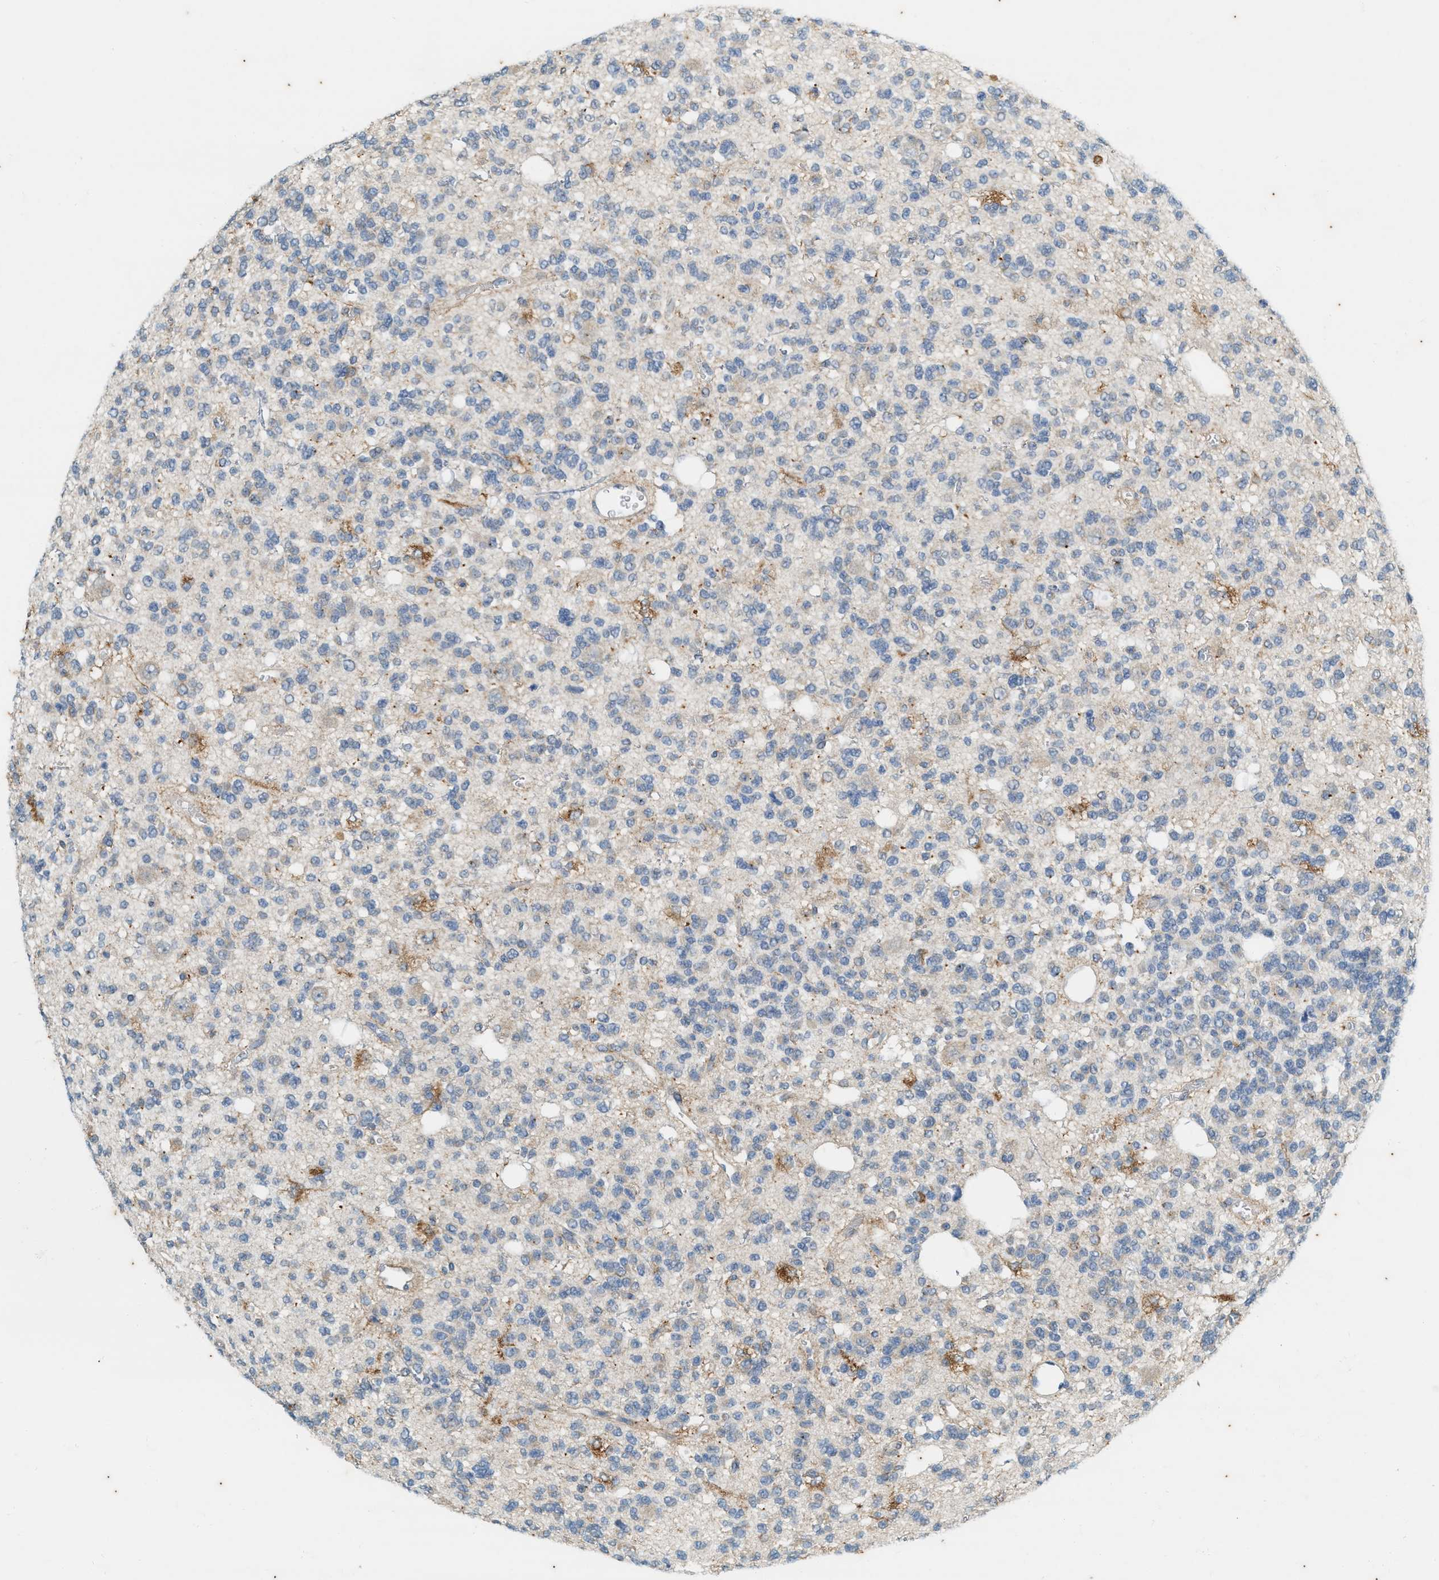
{"staining": {"intensity": "moderate", "quantity": "<25%", "location": "cytoplasmic/membranous"}, "tissue": "glioma", "cell_type": "Tumor cells", "image_type": "cancer", "snomed": [{"axis": "morphology", "description": "Glioma, malignant, Low grade"}, {"axis": "topography", "description": "Brain"}], "caption": "Malignant glioma (low-grade) stained with DAB (3,3'-diaminobenzidine) immunohistochemistry reveals low levels of moderate cytoplasmic/membranous staining in about <25% of tumor cells.", "gene": "CHPF2", "patient": {"sex": "male", "age": 38}}